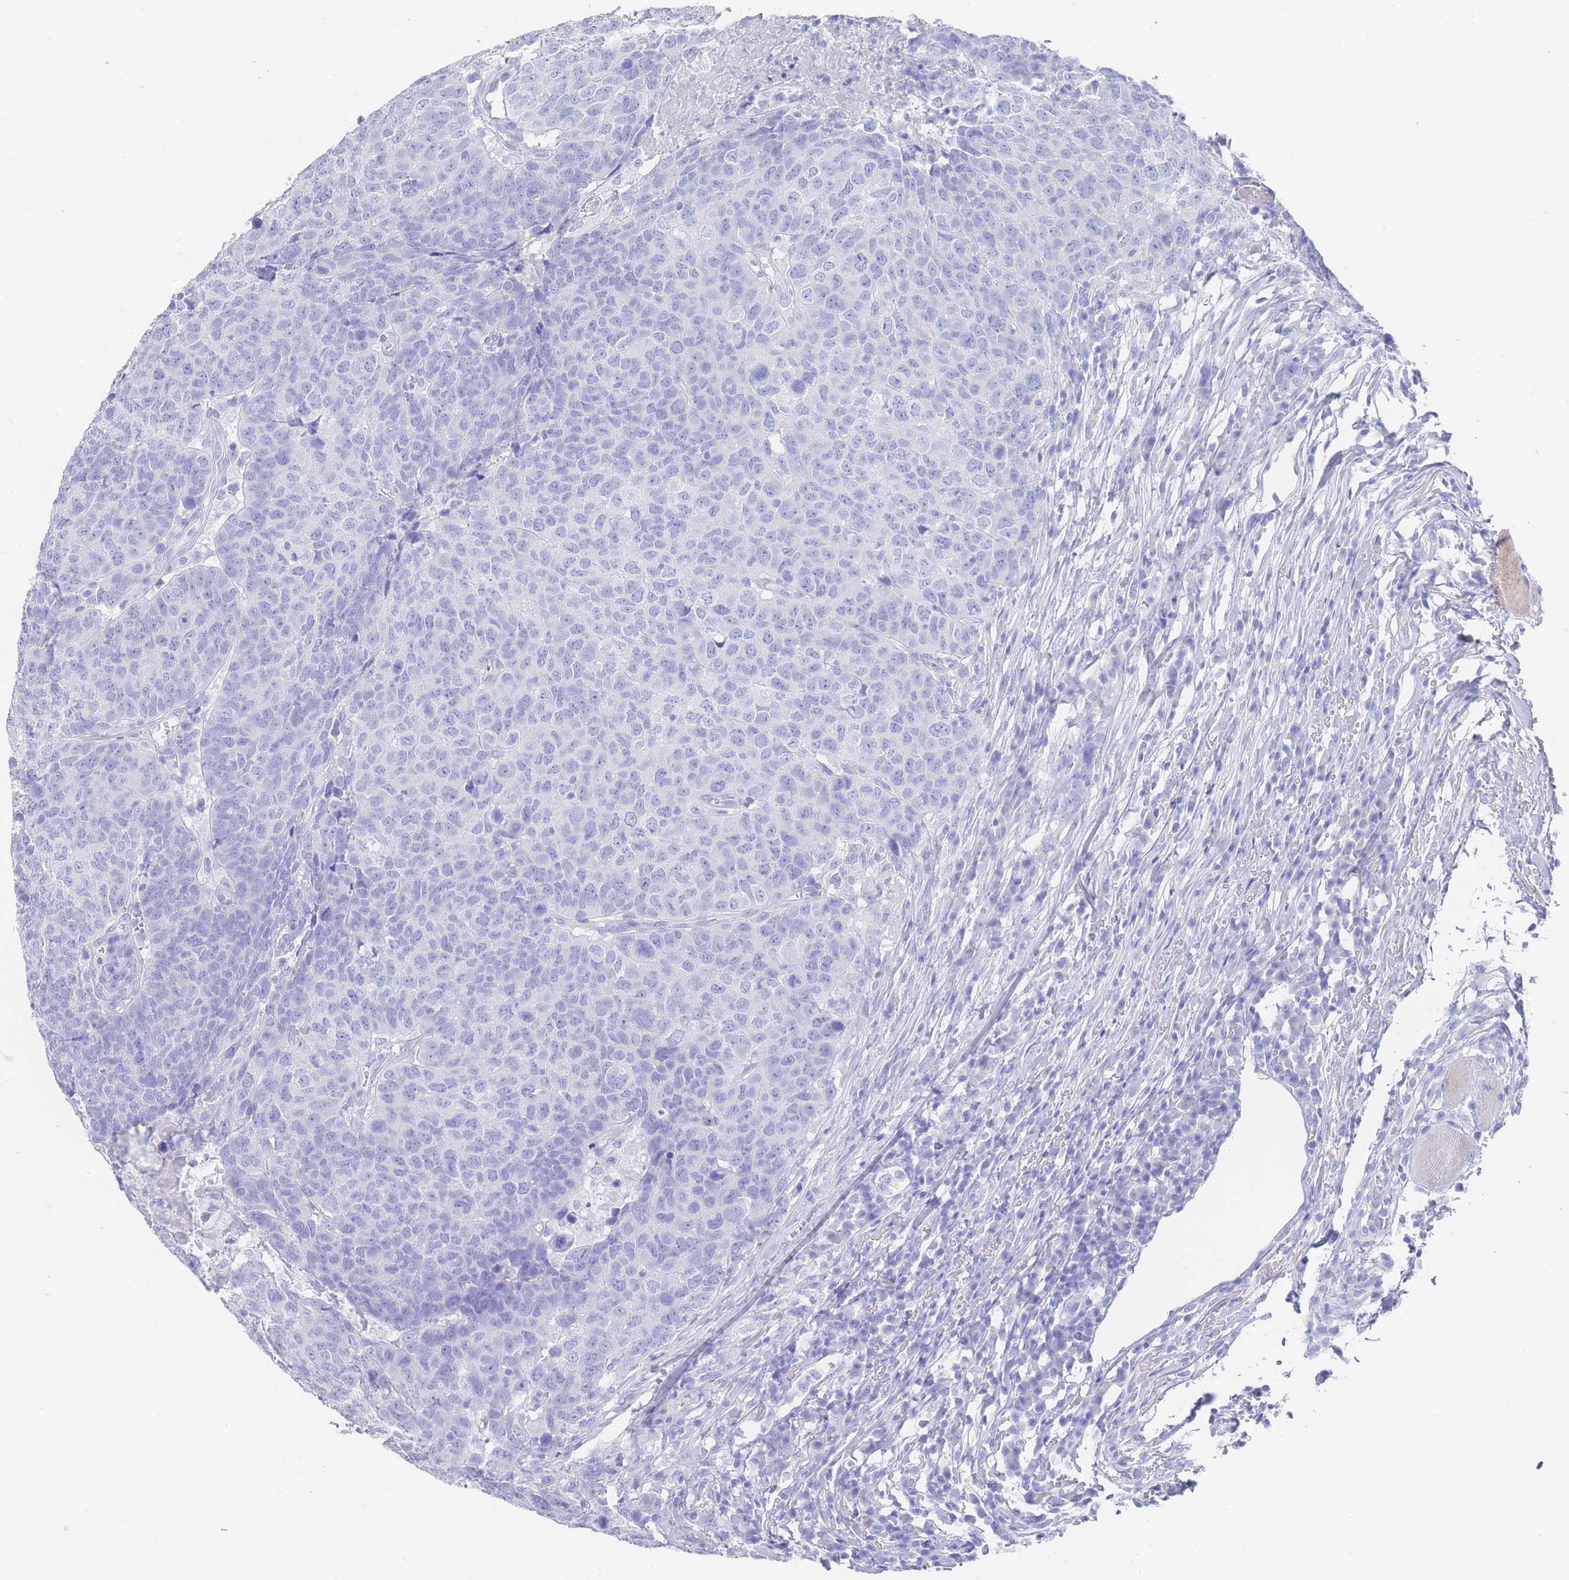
{"staining": {"intensity": "negative", "quantity": "none", "location": "none"}, "tissue": "head and neck cancer", "cell_type": "Tumor cells", "image_type": "cancer", "snomed": [{"axis": "morphology", "description": "Normal tissue, NOS"}, {"axis": "morphology", "description": "Squamous cell carcinoma, NOS"}, {"axis": "topography", "description": "Skeletal muscle"}, {"axis": "topography", "description": "Vascular tissue"}, {"axis": "topography", "description": "Peripheral nerve tissue"}, {"axis": "topography", "description": "Head-Neck"}], "caption": "Micrograph shows no protein staining in tumor cells of squamous cell carcinoma (head and neck) tissue.", "gene": "LRRC37A", "patient": {"sex": "male", "age": 66}}